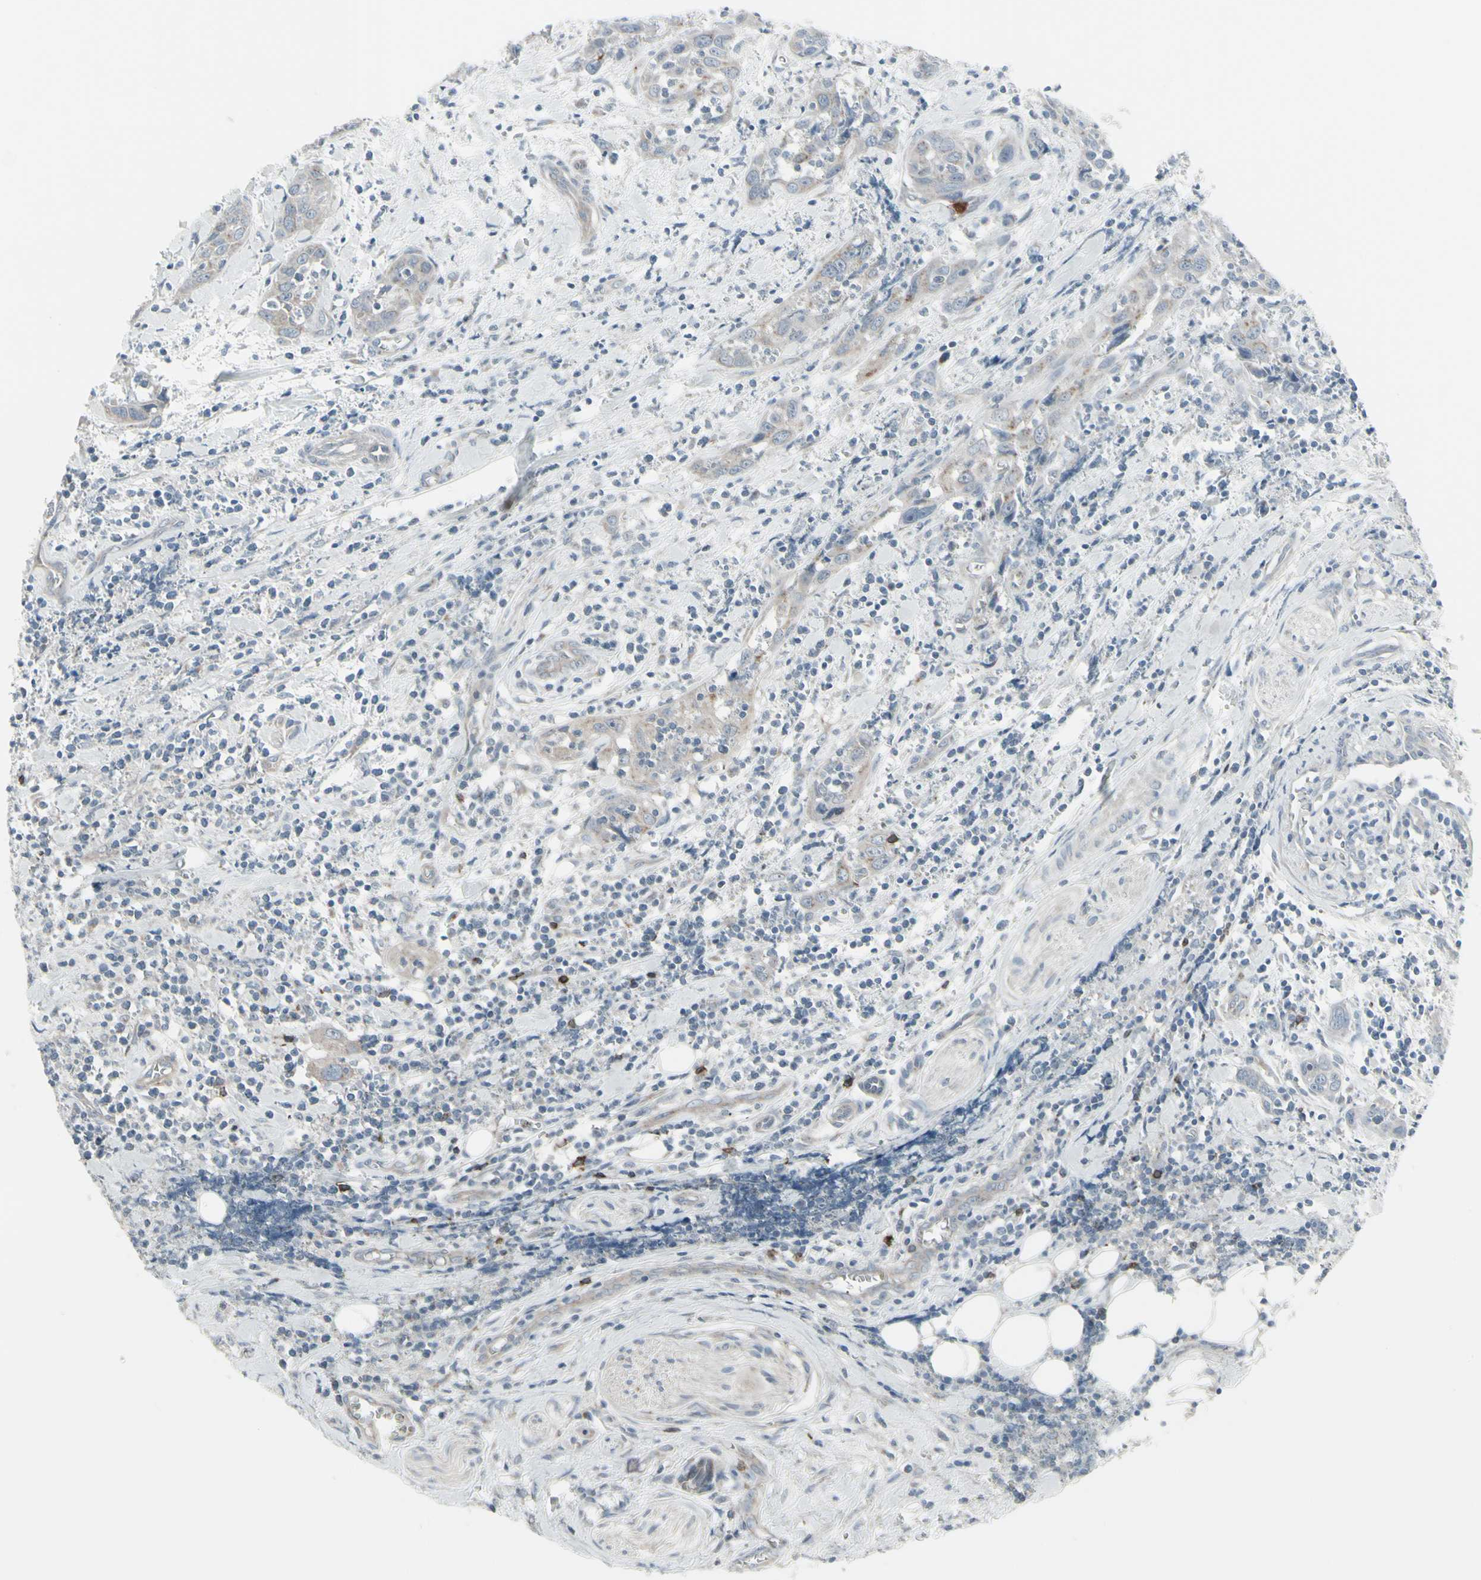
{"staining": {"intensity": "weak", "quantity": "25%-75%", "location": "cytoplasmic/membranous"}, "tissue": "head and neck cancer", "cell_type": "Tumor cells", "image_type": "cancer", "snomed": [{"axis": "morphology", "description": "Squamous cell carcinoma, NOS"}, {"axis": "topography", "description": "Oral tissue"}, {"axis": "topography", "description": "Head-Neck"}], "caption": "This histopathology image displays head and neck cancer stained with immunohistochemistry (IHC) to label a protein in brown. The cytoplasmic/membranous of tumor cells show weak positivity for the protein. Nuclei are counter-stained blue.", "gene": "CD79B", "patient": {"sex": "female", "age": 50}}